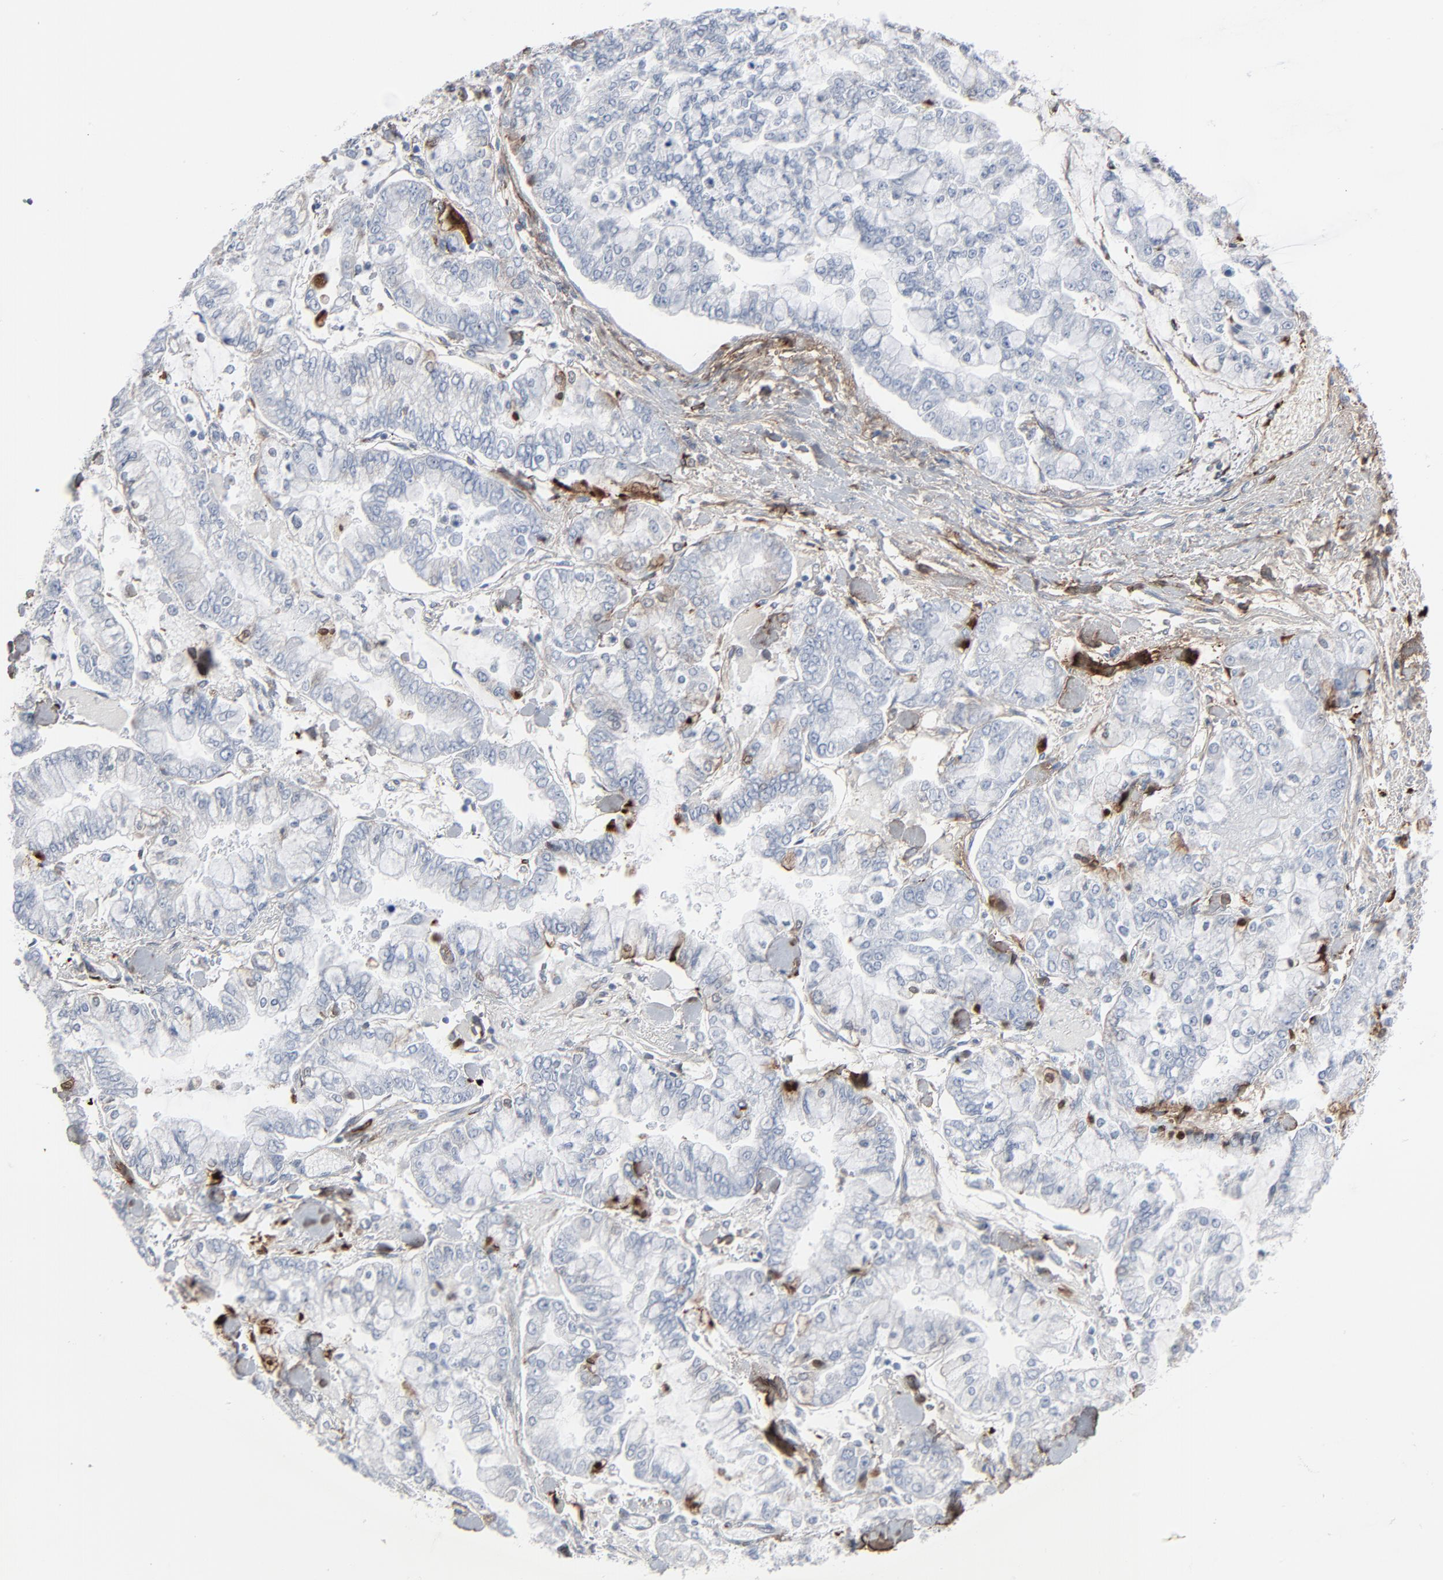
{"staining": {"intensity": "negative", "quantity": "none", "location": "none"}, "tissue": "stomach cancer", "cell_type": "Tumor cells", "image_type": "cancer", "snomed": [{"axis": "morphology", "description": "Normal tissue, NOS"}, {"axis": "morphology", "description": "Adenocarcinoma, NOS"}, {"axis": "topography", "description": "Stomach, upper"}, {"axis": "topography", "description": "Stomach"}], "caption": "Tumor cells are negative for protein expression in human stomach cancer. (DAB (3,3'-diaminobenzidine) IHC with hematoxylin counter stain).", "gene": "BGN", "patient": {"sex": "male", "age": 76}}